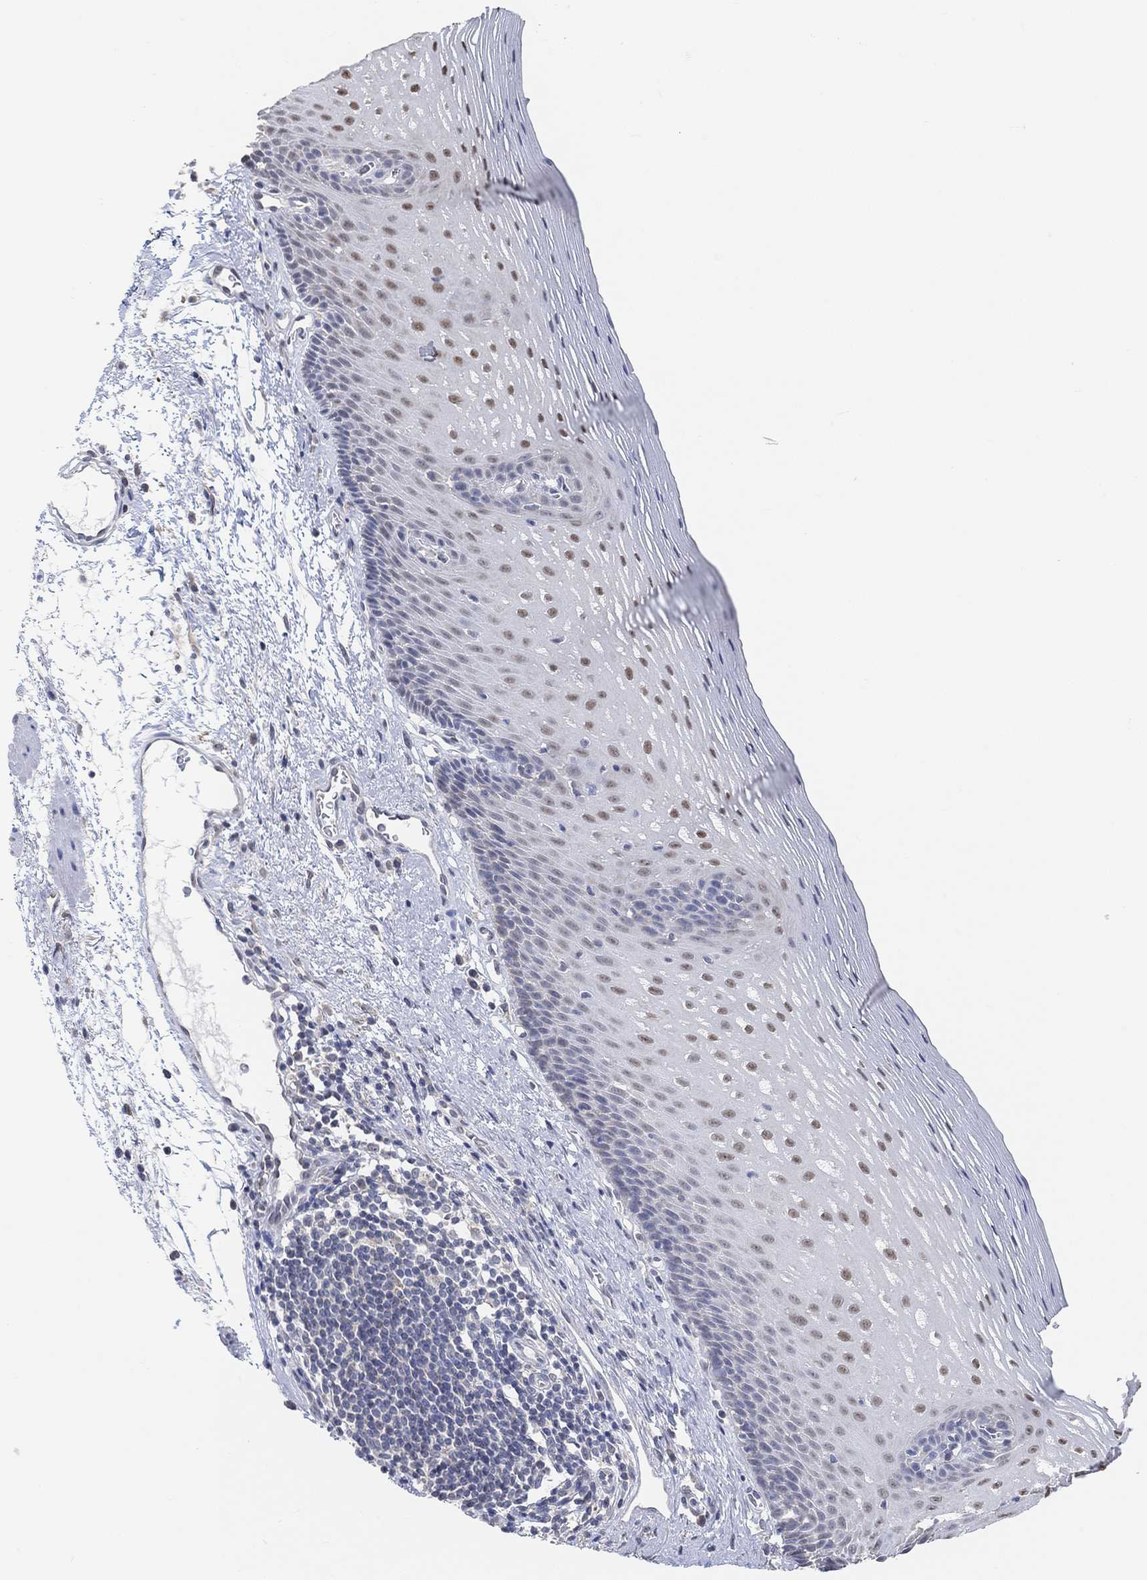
{"staining": {"intensity": "moderate", "quantity": "<25%", "location": "nuclear"}, "tissue": "esophagus", "cell_type": "Squamous epithelial cells", "image_type": "normal", "snomed": [{"axis": "morphology", "description": "Normal tissue, NOS"}, {"axis": "topography", "description": "Esophagus"}], "caption": "Brown immunohistochemical staining in normal esophagus demonstrates moderate nuclear expression in approximately <25% of squamous epithelial cells.", "gene": "MUC1", "patient": {"sex": "male", "age": 76}}